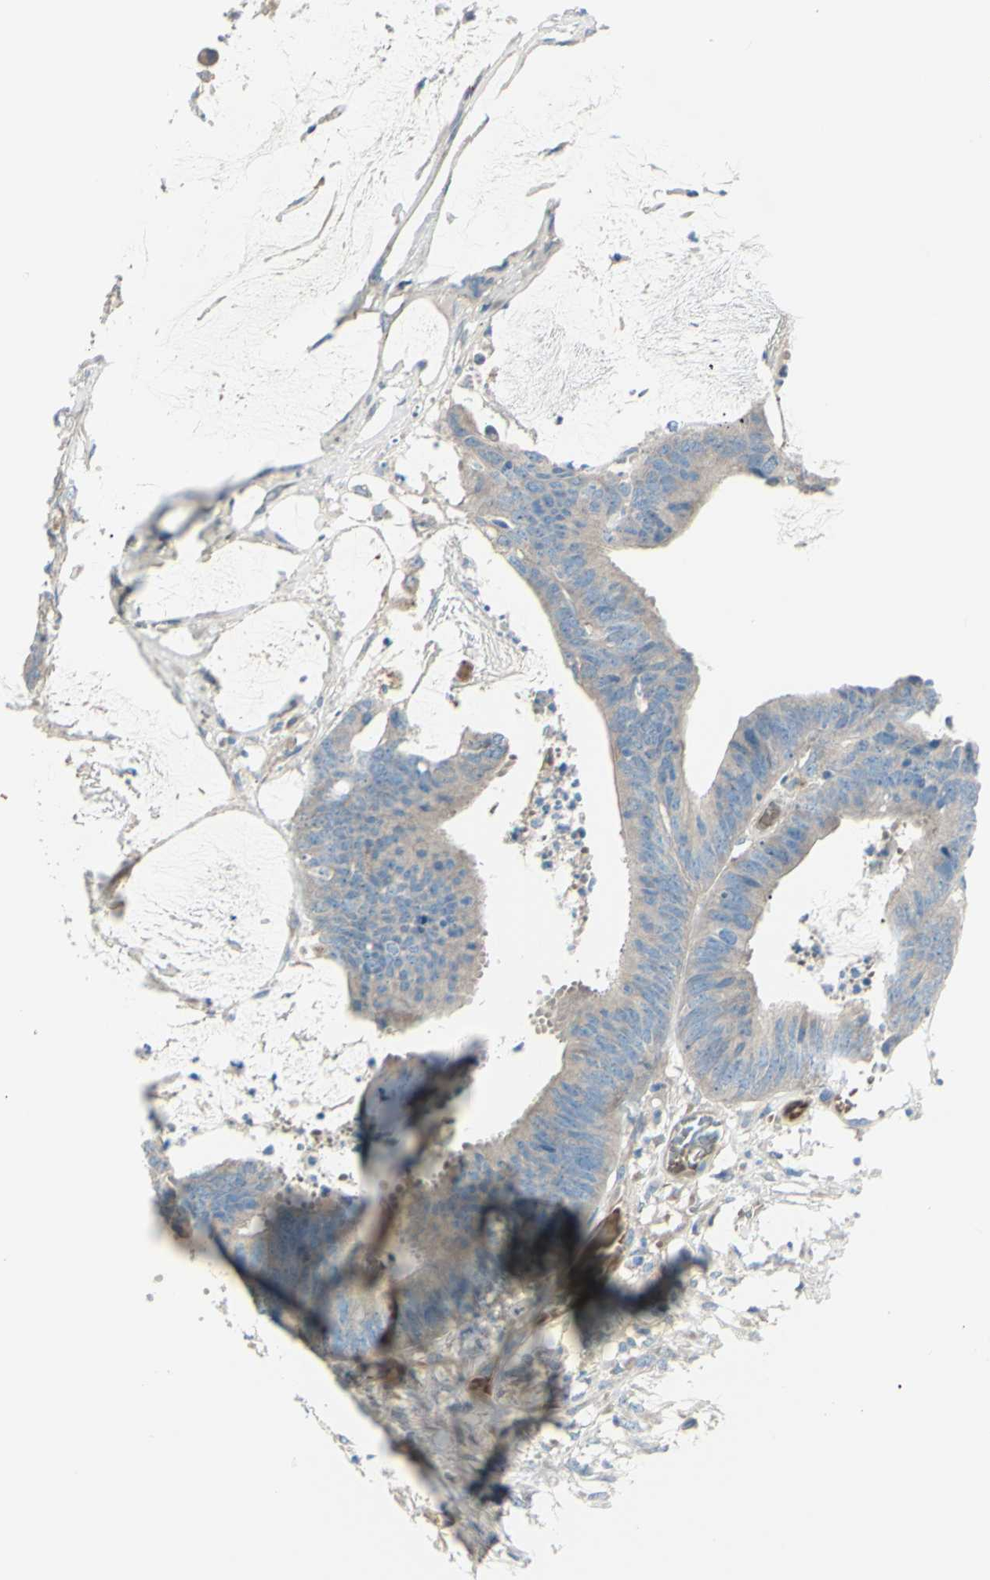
{"staining": {"intensity": "weak", "quantity": ">75%", "location": "cytoplasmic/membranous"}, "tissue": "colorectal cancer", "cell_type": "Tumor cells", "image_type": "cancer", "snomed": [{"axis": "morphology", "description": "Adenocarcinoma, NOS"}, {"axis": "topography", "description": "Rectum"}], "caption": "Weak cytoplasmic/membranous staining for a protein is present in about >75% of tumor cells of adenocarcinoma (colorectal) using immunohistochemistry (IHC).", "gene": "PCDHGA2", "patient": {"sex": "female", "age": 66}}